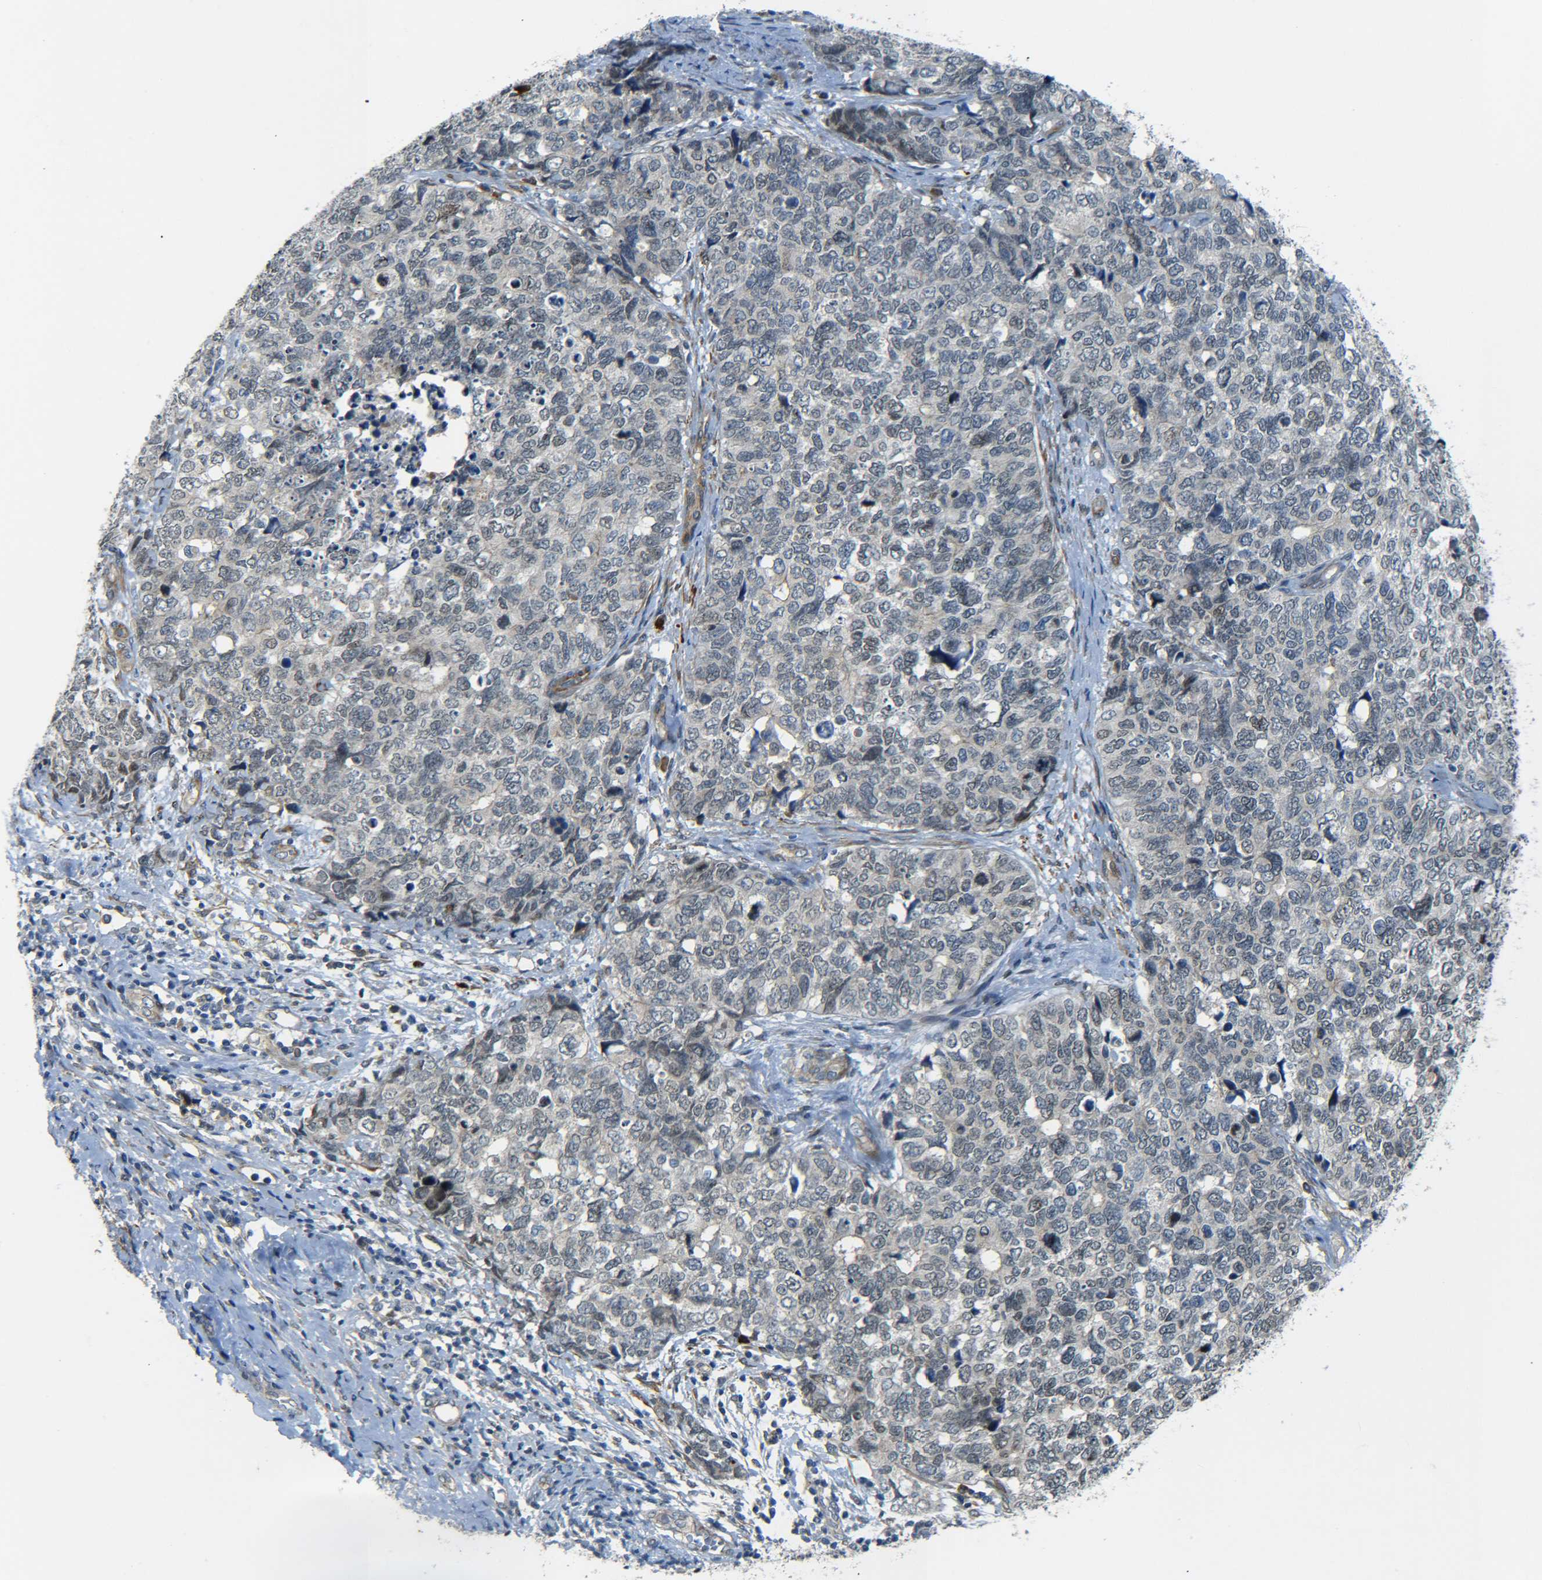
{"staining": {"intensity": "weak", "quantity": "<25%", "location": "nuclear"}, "tissue": "cervical cancer", "cell_type": "Tumor cells", "image_type": "cancer", "snomed": [{"axis": "morphology", "description": "Squamous cell carcinoma, NOS"}, {"axis": "topography", "description": "Cervix"}], "caption": "The histopathology image displays no staining of tumor cells in cervical cancer.", "gene": "MEIS1", "patient": {"sex": "female", "age": 63}}